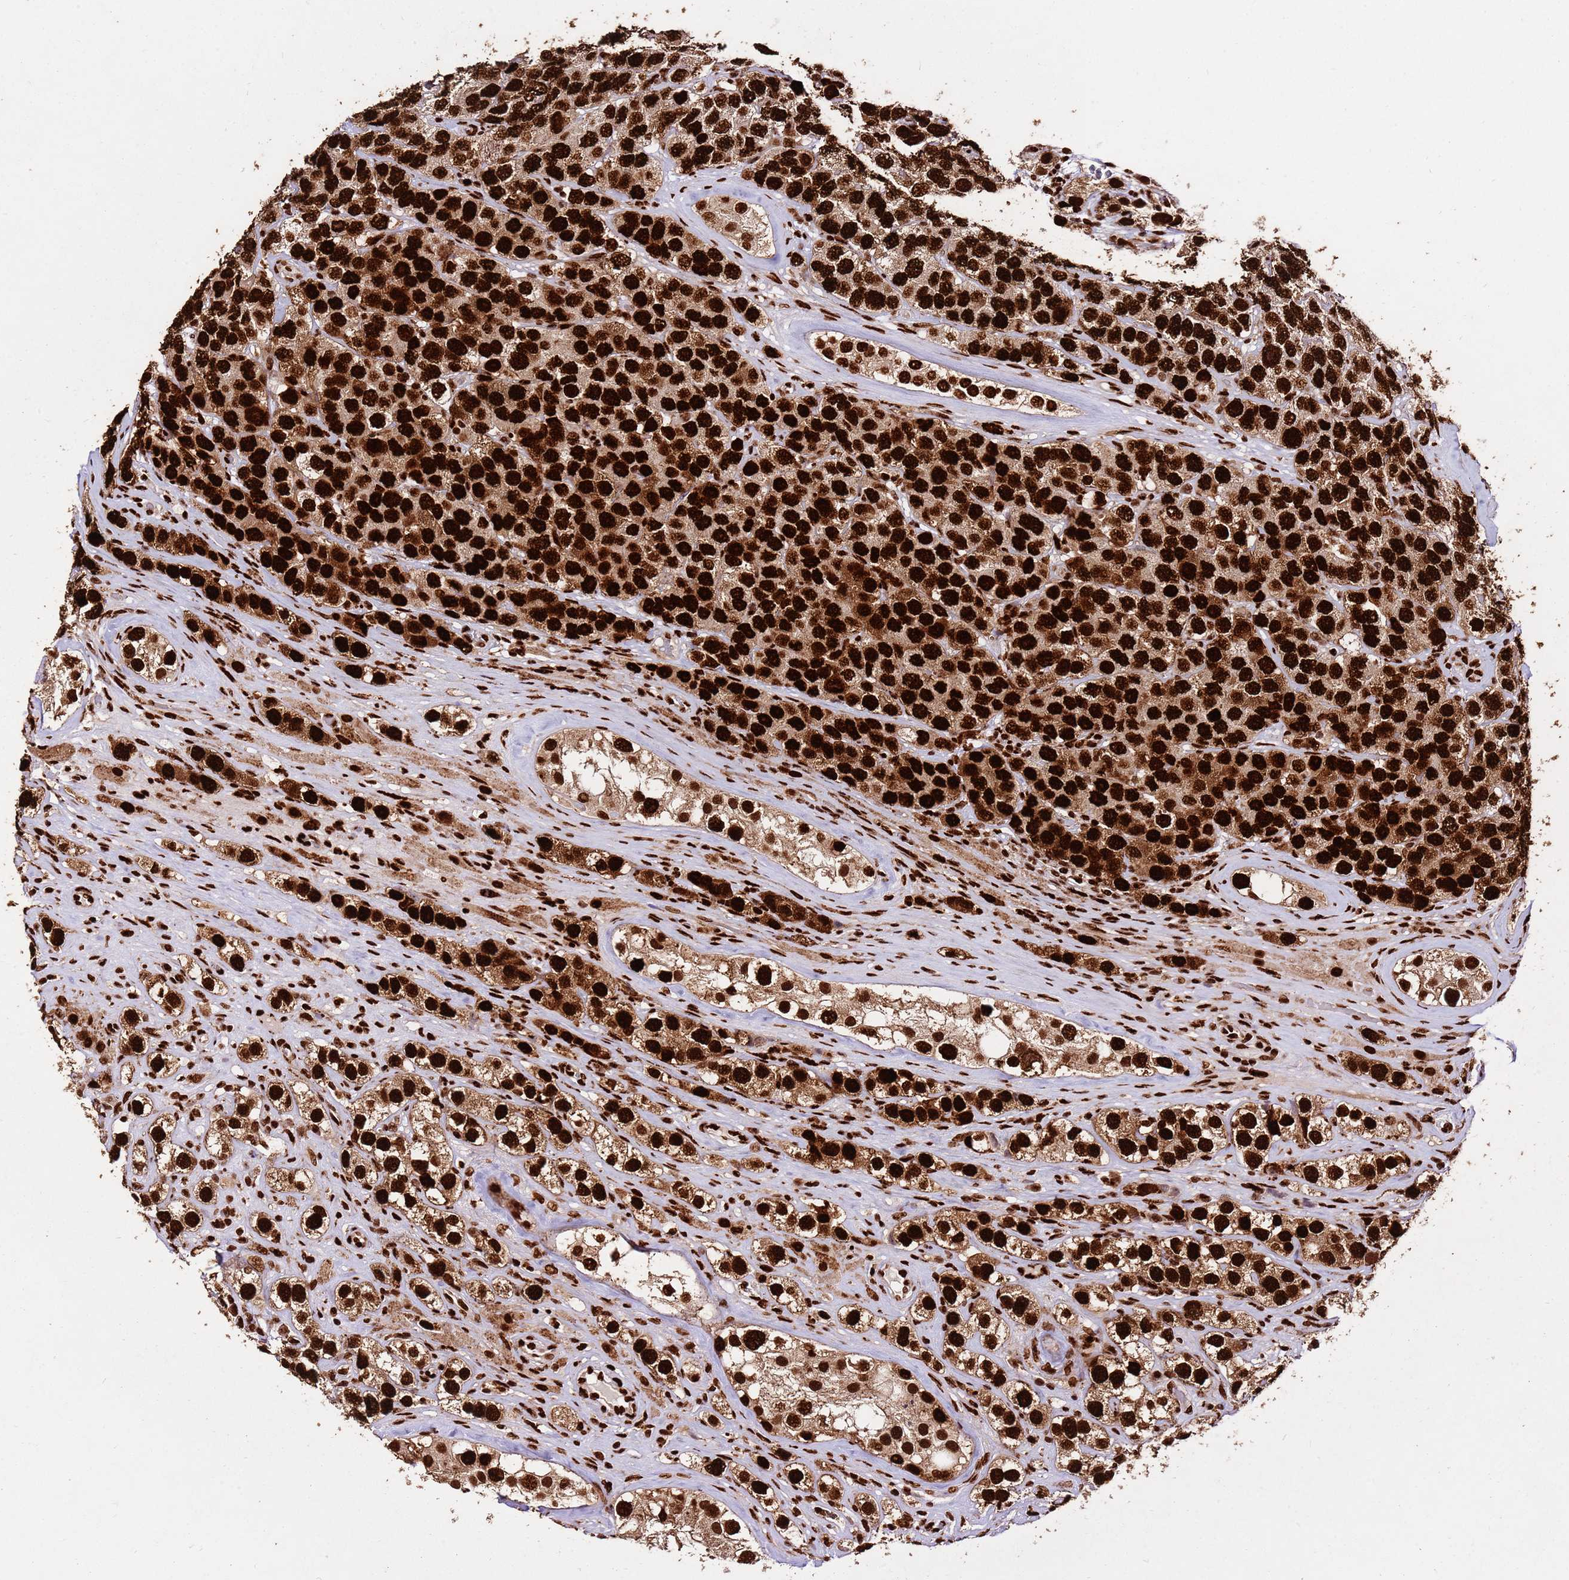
{"staining": {"intensity": "strong", "quantity": ">75%", "location": "nuclear"}, "tissue": "testis cancer", "cell_type": "Tumor cells", "image_type": "cancer", "snomed": [{"axis": "morphology", "description": "Seminoma, NOS"}, {"axis": "topography", "description": "Testis"}], "caption": "Brown immunohistochemical staining in testis seminoma reveals strong nuclear positivity in approximately >75% of tumor cells.", "gene": "HNRNPAB", "patient": {"sex": "male", "age": 28}}